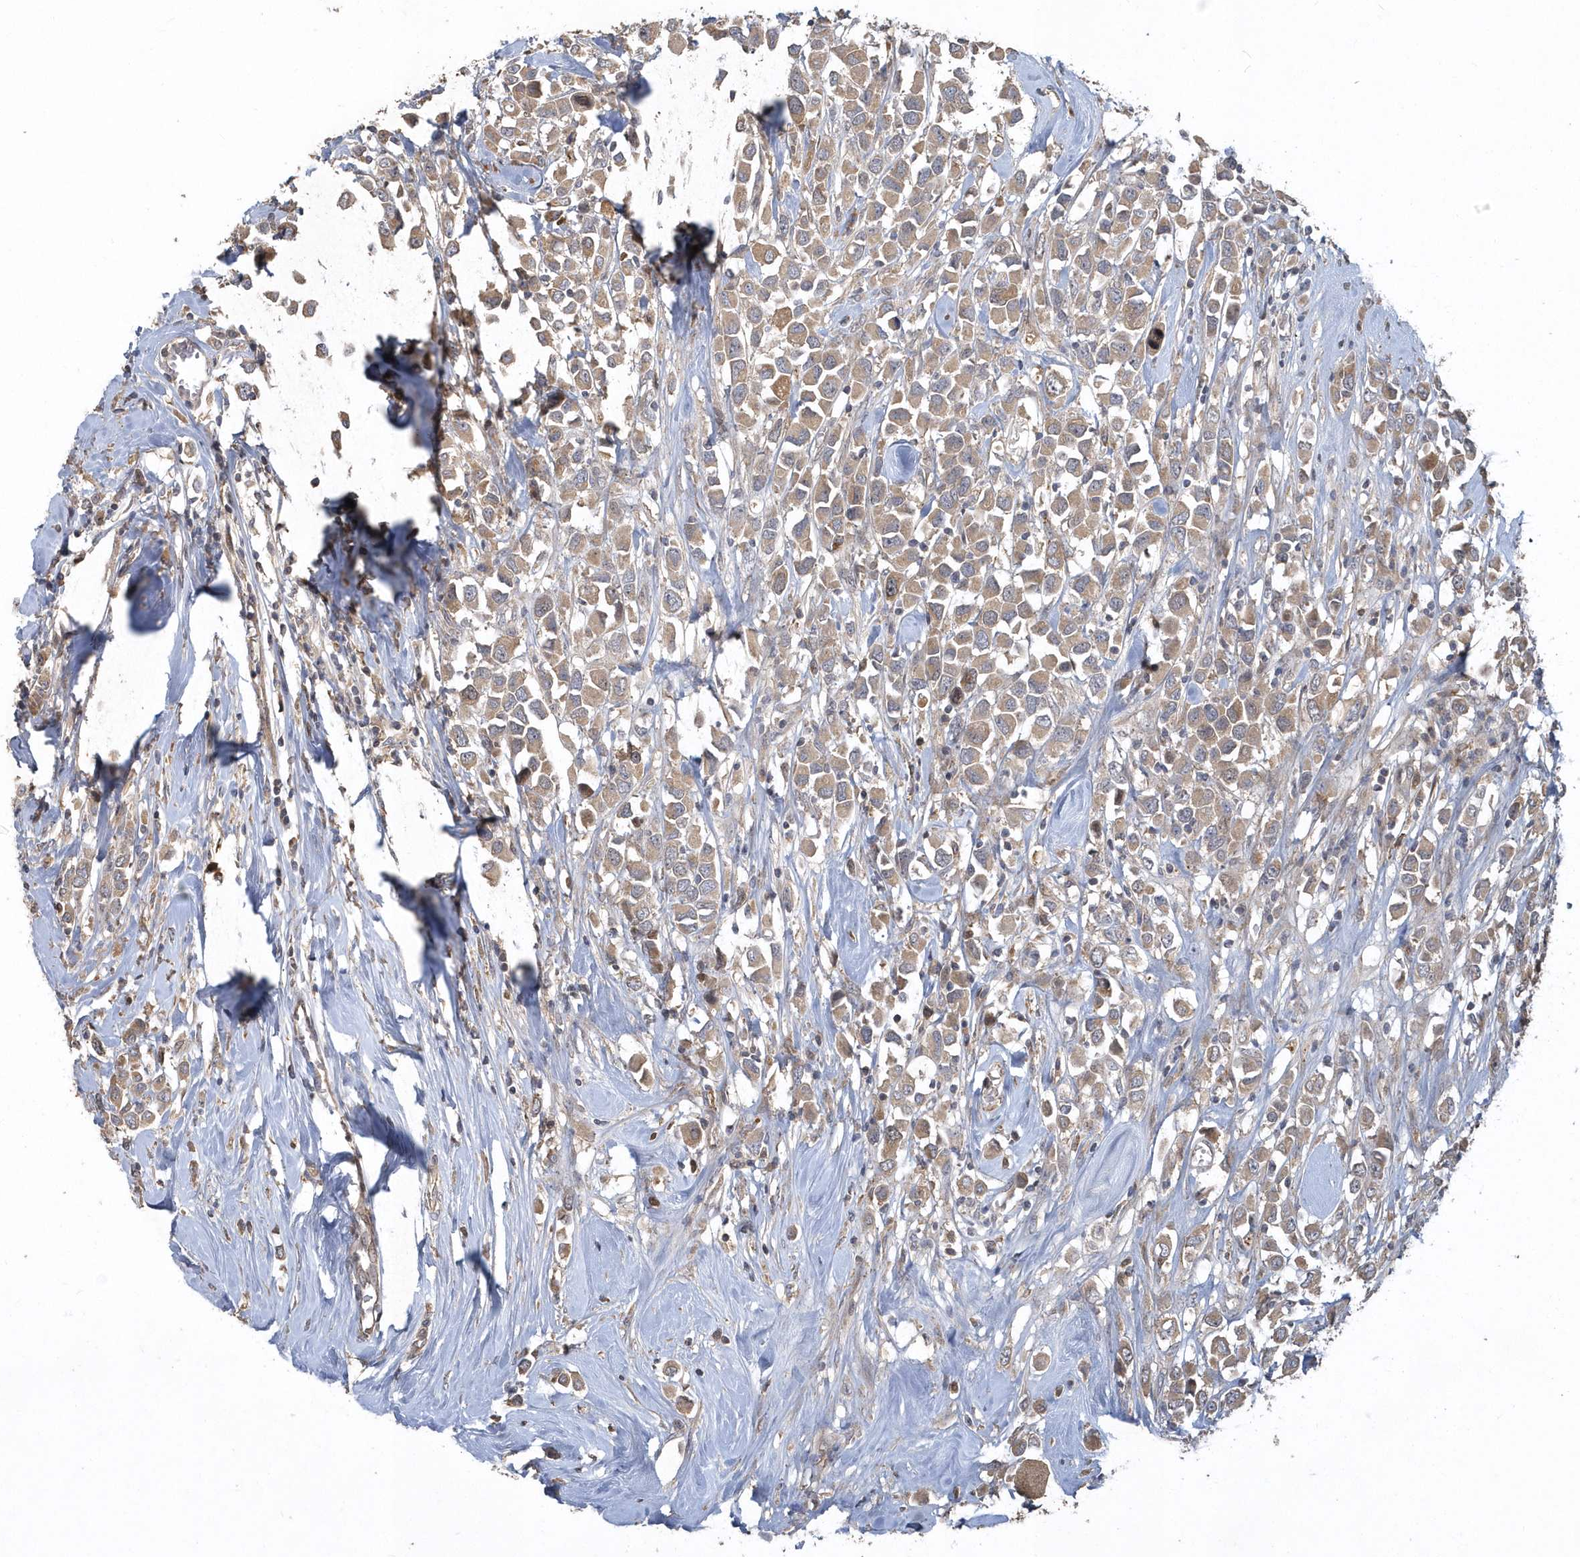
{"staining": {"intensity": "moderate", "quantity": ">75%", "location": "cytoplasmic/membranous"}, "tissue": "breast cancer", "cell_type": "Tumor cells", "image_type": "cancer", "snomed": [{"axis": "morphology", "description": "Duct carcinoma"}, {"axis": "topography", "description": "Breast"}], "caption": "This is an image of immunohistochemistry (IHC) staining of breast cancer, which shows moderate staining in the cytoplasmic/membranous of tumor cells.", "gene": "TRAIP", "patient": {"sex": "female", "age": 61}}